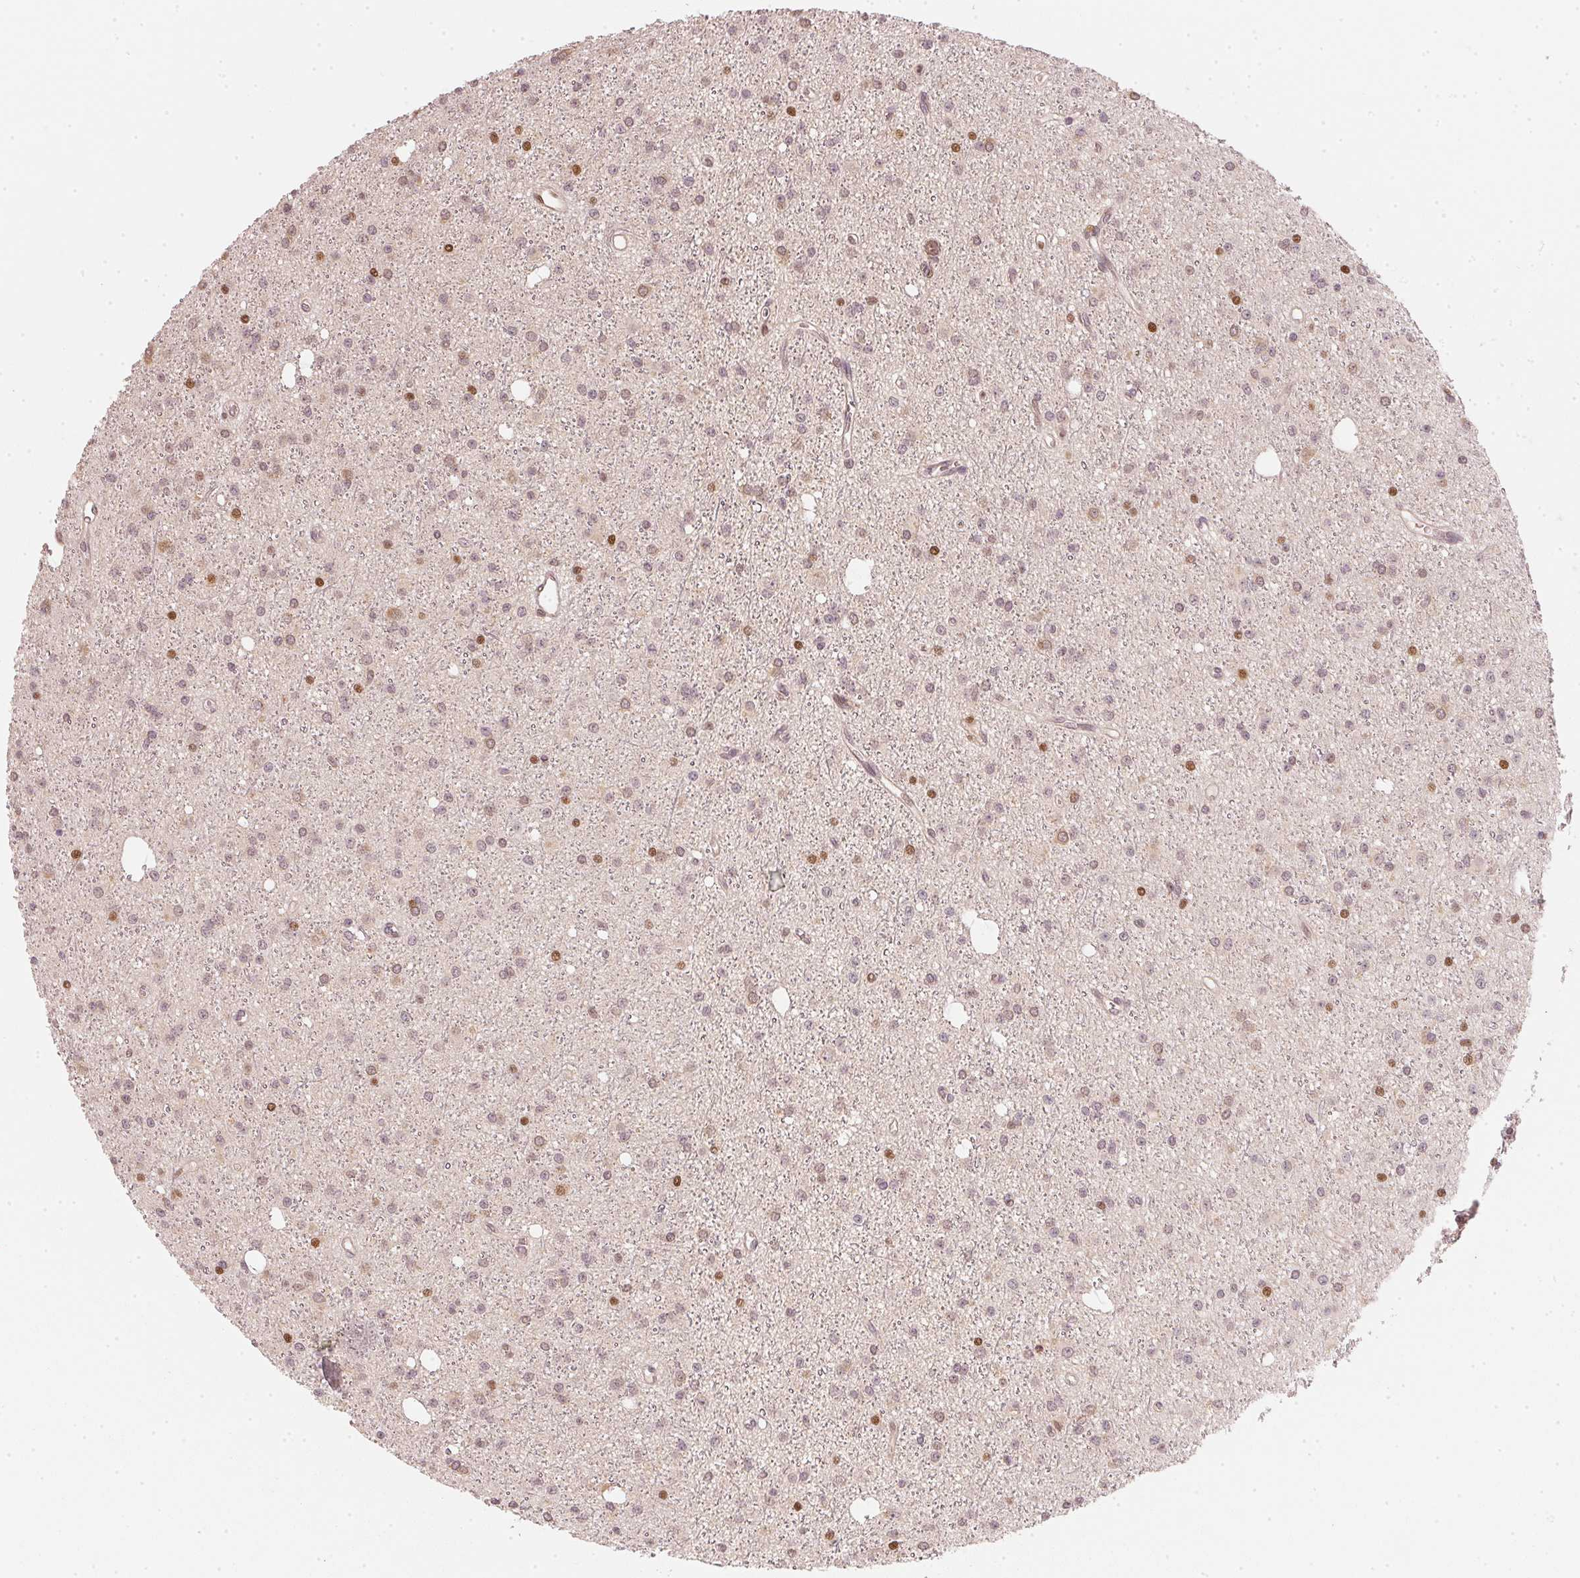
{"staining": {"intensity": "weak", "quantity": ">75%", "location": "nuclear"}, "tissue": "glioma", "cell_type": "Tumor cells", "image_type": "cancer", "snomed": [{"axis": "morphology", "description": "Glioma, malignant, Low grade"}, {"axis": "topography", "description": "Brain"}], "caption": "This histopathology image exhibits low-grade glioma (malignant) stained with immunohistochemistry (IHC) to label a protein in brown. The nuclear of tumor cells show weak positivity for the protein. Nuclei are counter-stained blue.", "gene": "UBE2L3", "patient": {"sex": "male", "age": 27}}